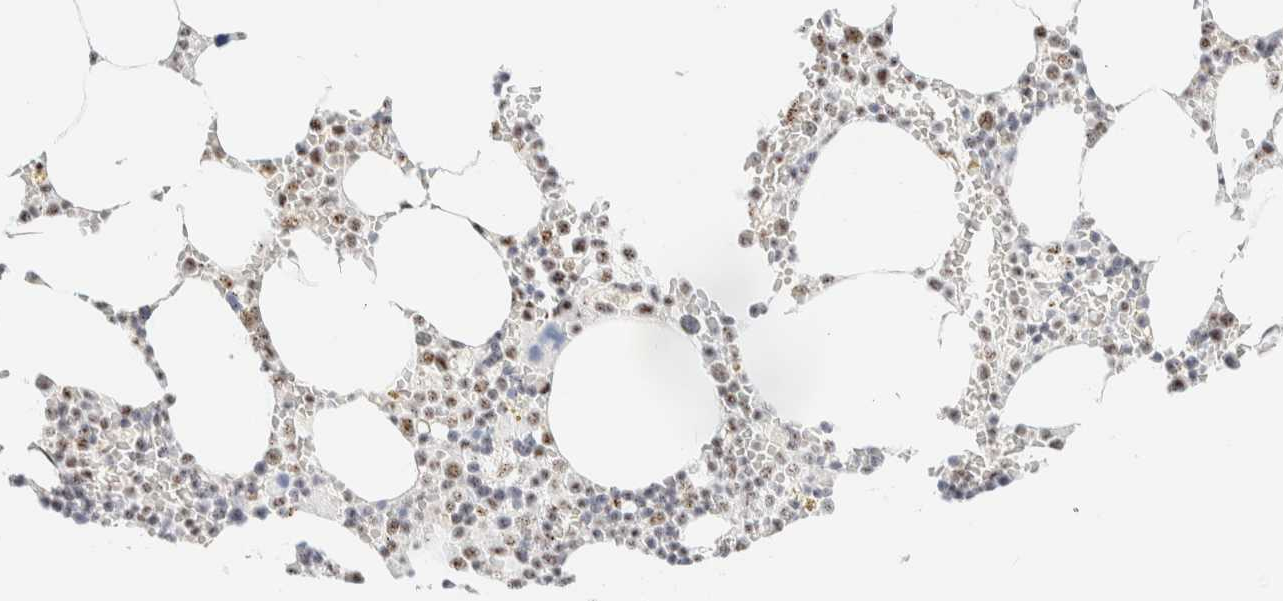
{"staining": {"intensity": "moderate", "quantity": "25%-75%", "location": "nuclear"}, "tissue": "bone marrow", "cell_type": "Hematopoietic cells", "image_type": "normal", "snomed": [{"axis": "morphology", "description": "Normal tissue, NOS"}, {"axis": "topography", "description": "Bone marrow"}], "caption": "An immunohistochemistry (IHC) histopathology image of normal tissue is shown. Protein staining in brown shows moderate nuclear positivity in bone marrow within hematopoietic cells.", "gene": "SON", "patient": {"sex": "male", "age": 70}}